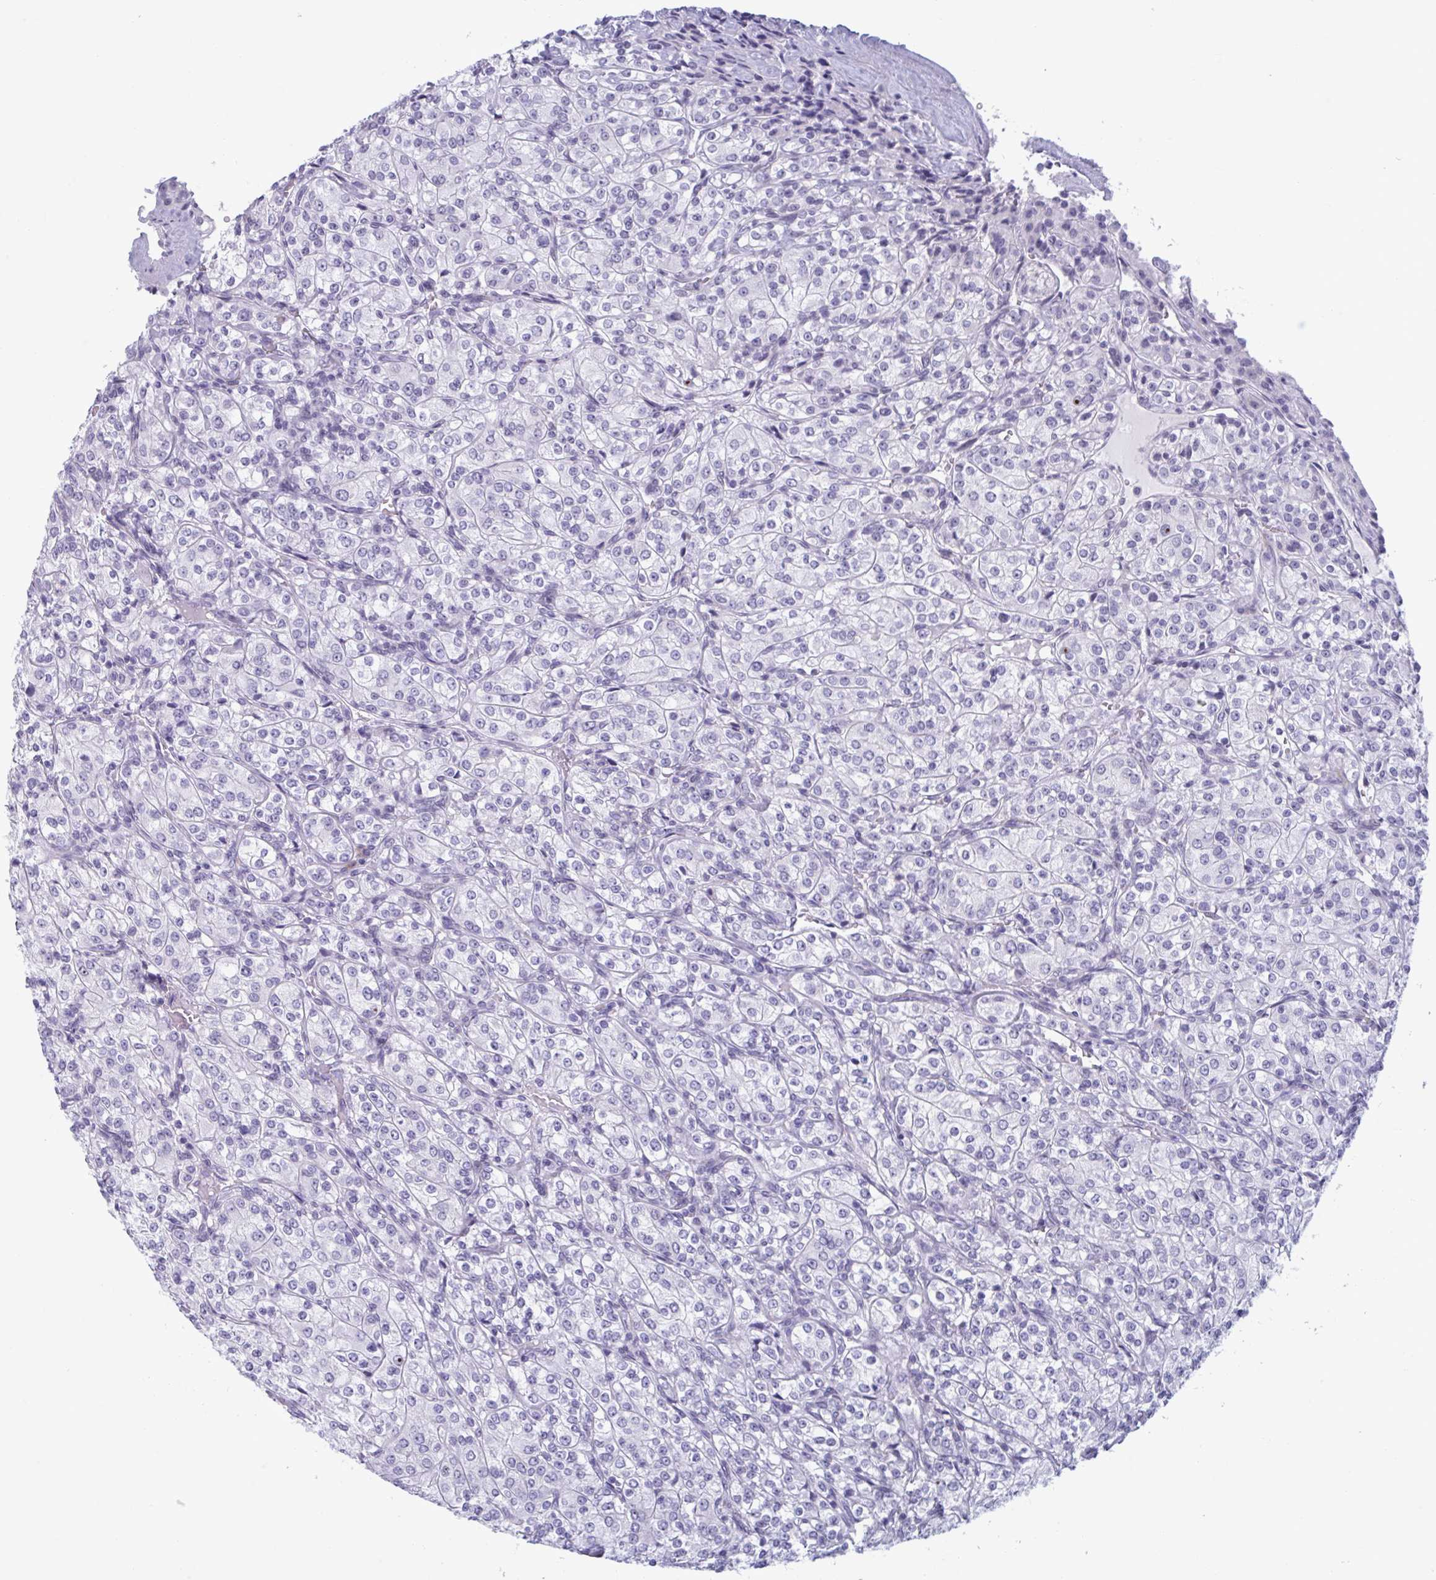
{"staining": {"intensity": "negative", "quantity": "none", "location": "none"}, "tissue": "renal cancer", "cell_type": "Tumor cells", "image_type": "cancer", "snomed": [{"axis": "morphology", "description": "Adenocarcinoma, NOS"}, {"axis": "topography", "description": "Kidney"}], "caption": "IHC micrograph of adenocarcinoma (renal) stained for a protein (brown), which shows no expression in tumor cells.", "gene": "MSMB", "patient": {"sex": "male", "age": 77}}